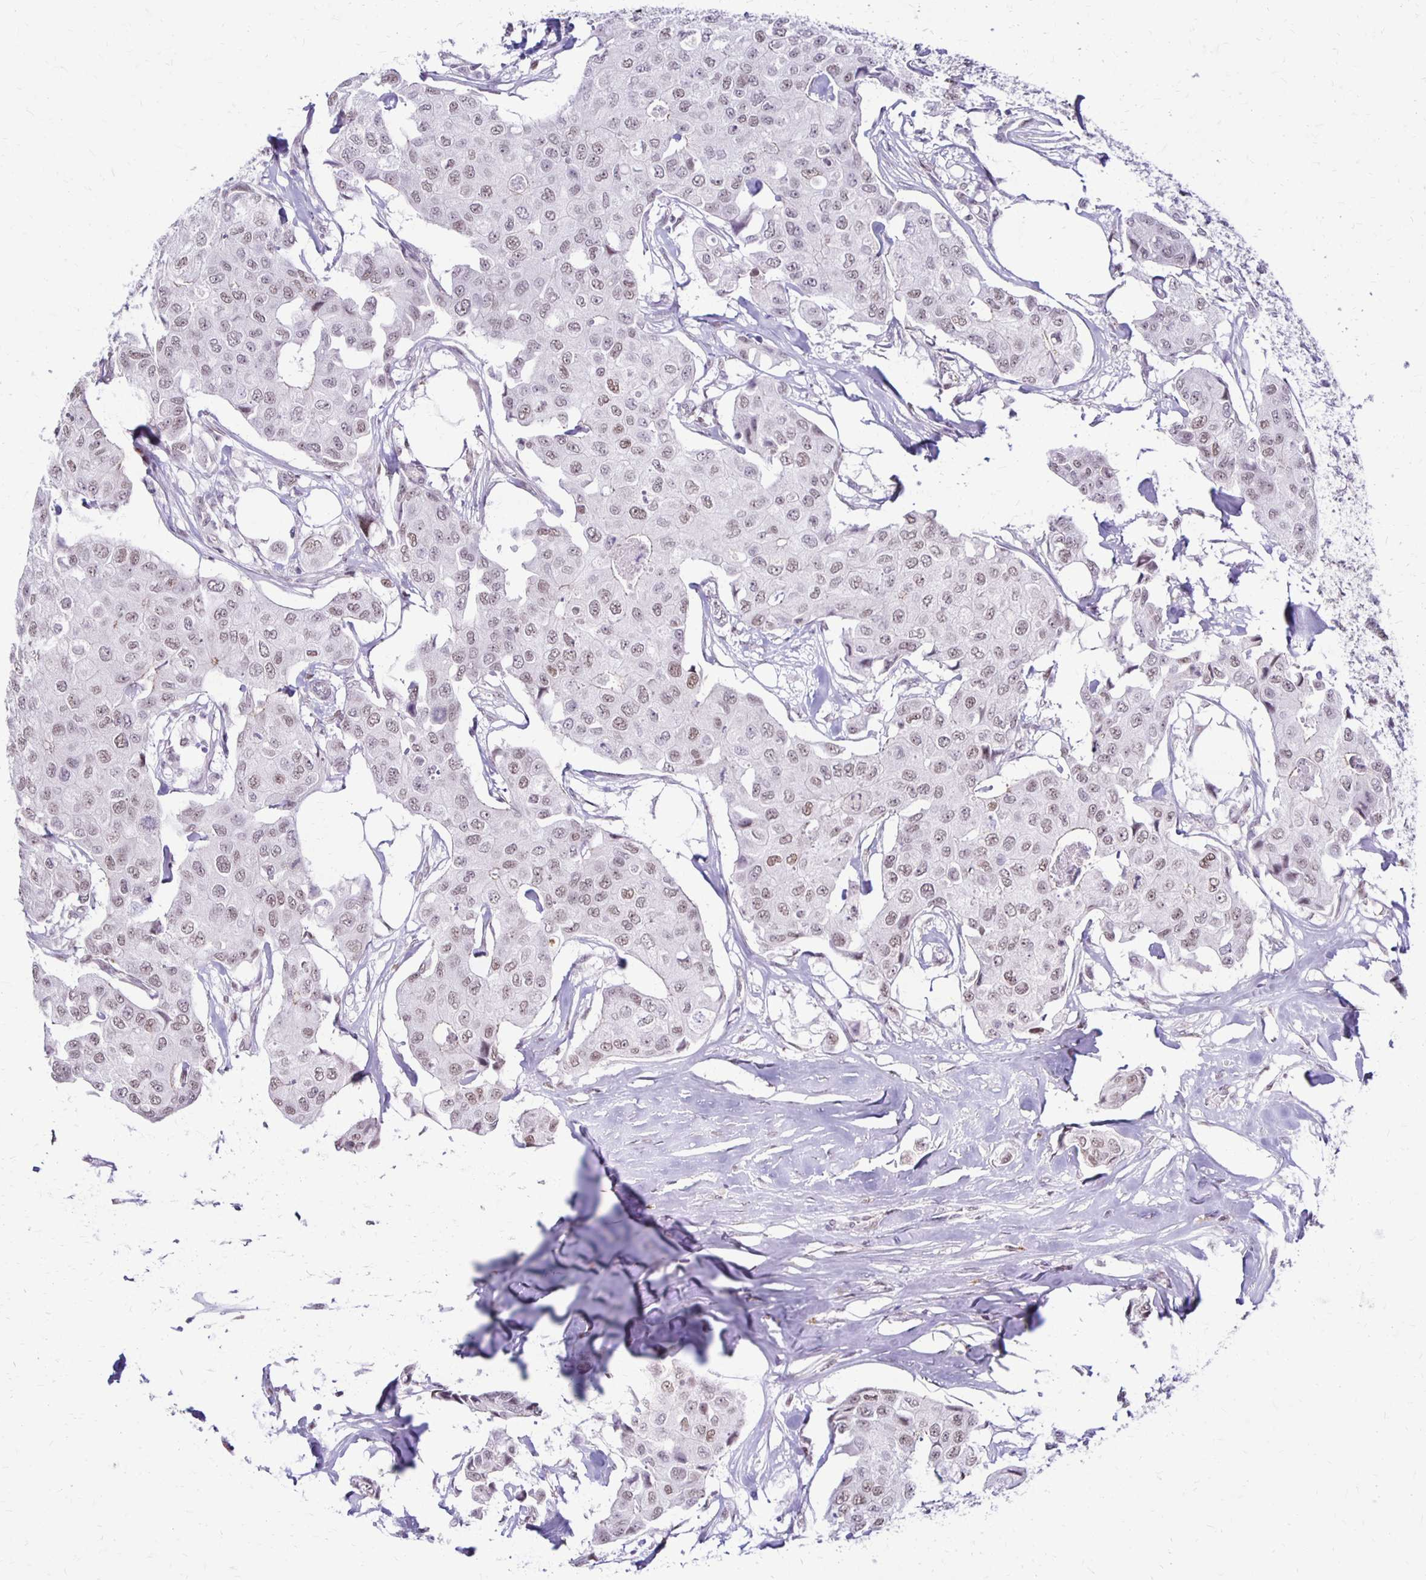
{"staining": {"intensity": "weak", "quantity": ">75%", "location": "nuclear"}, "tissue": "breast cancer", "cell_type": "Tumor cells", "image_type": "cancer", "snomed": [{"axis": "morphology", "description": "Duct carcinoma"}, {"axis": "topography", "description": "Breast"}, {"axis": "topography", "description": "Lymph node"}], "caption": "The histopathology image demonstrates a brown stain indicating the presence of a protein in the nuclear of tumor cells in invasive ductal carcinoma (breast).", "gene": "DDB2", "patient": {"sex": "female", "age": 80}}